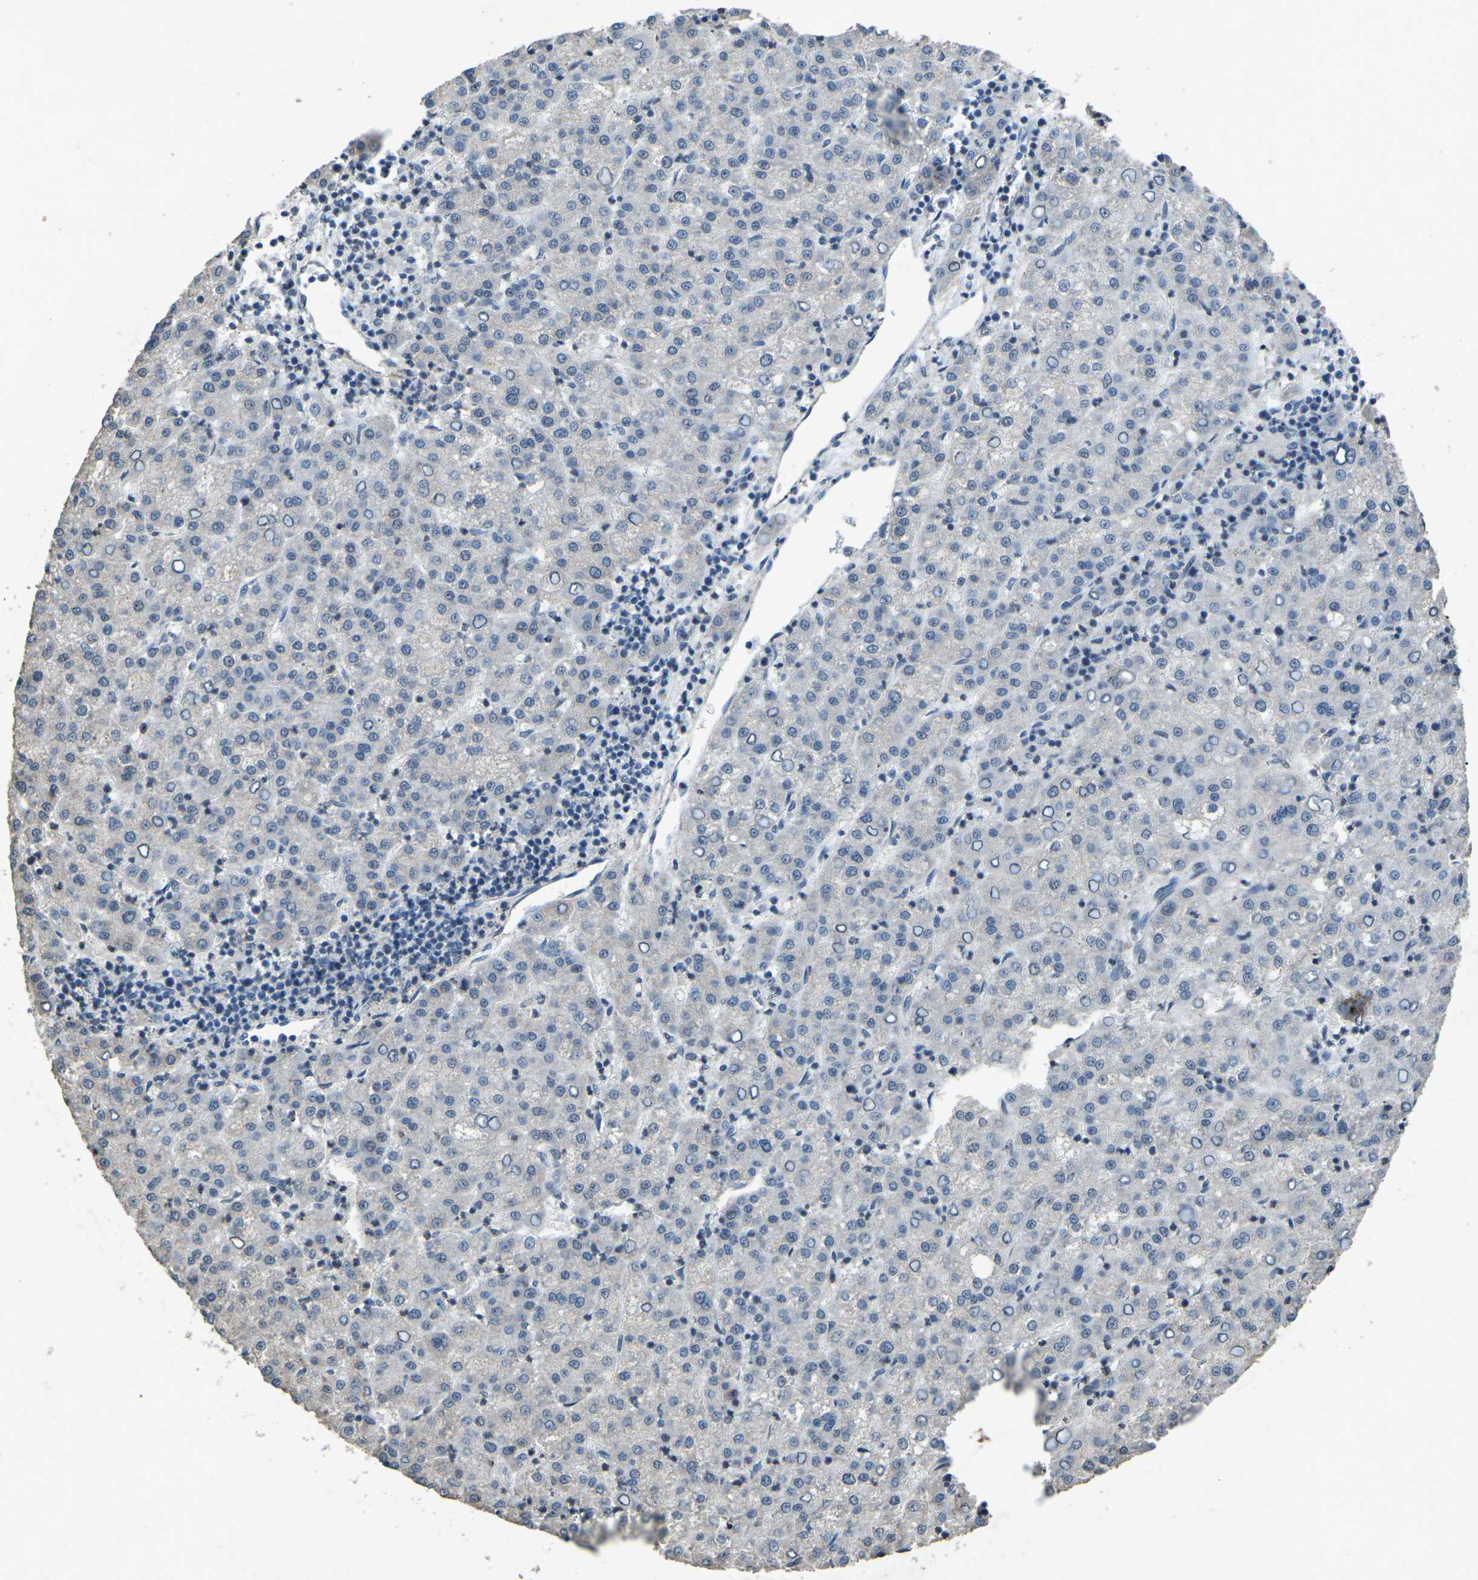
{"staining": {"intensity": "negative", "quantity": "none", "location": "none"}, "tissue": "liver cancer", "cell_type": "Tumor cells", "image_type": "cancer", "snomed": [{"axis": "morphology", "description": "Carcinoma, Hepatocellular, NOS"}, {"axis": "topography", "description": "Liver"}], "caption": "Tumor cells are negative for protein expression in human liver cancer (hepatocellular carcinoma).", "gene": "A1BG", "patient": {"sex": "female", "age": 58}}